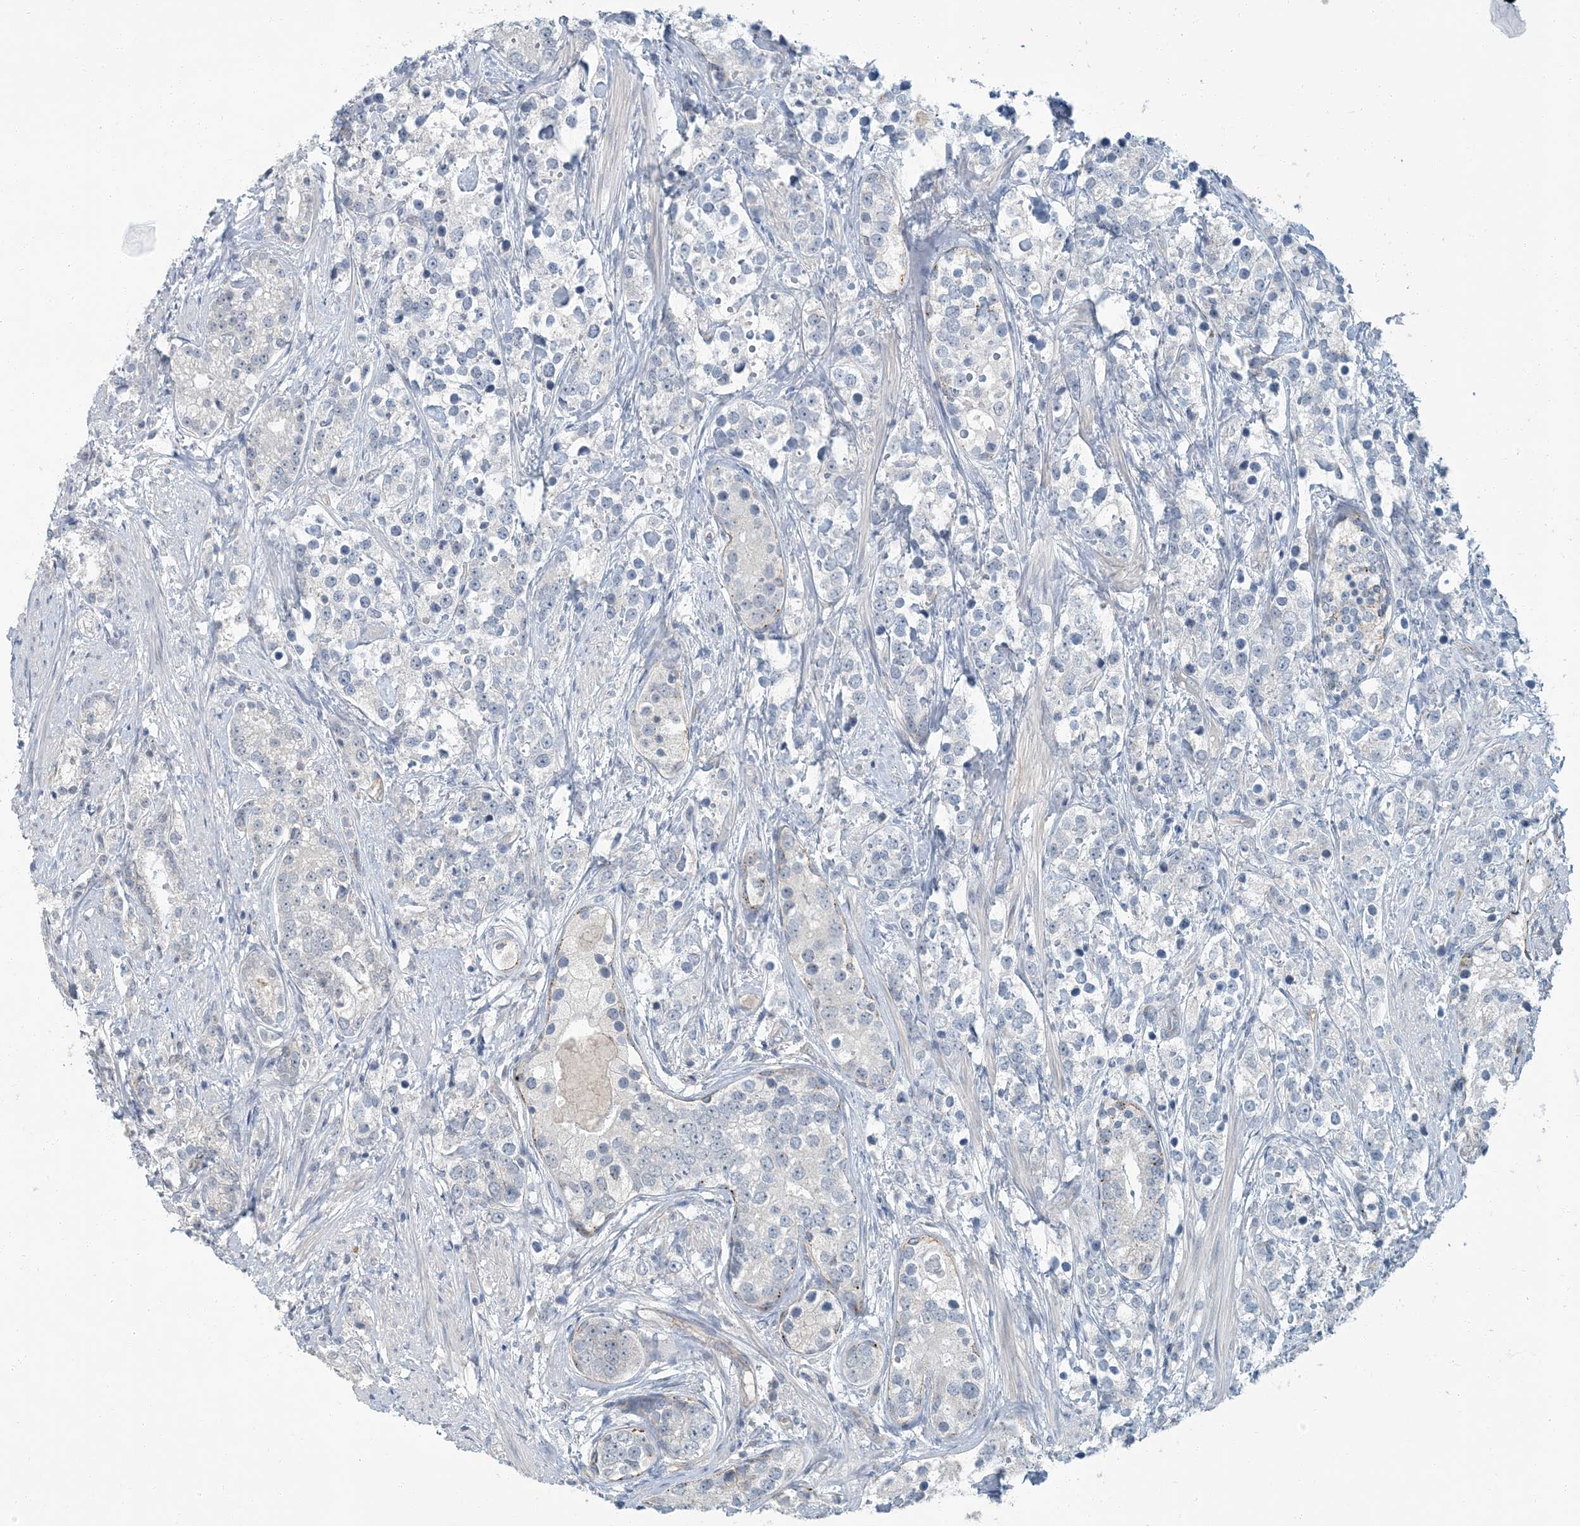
{"staining": {"intensity": "negative", "quantity": "none", "location": "none"}, "tissue": "prostate cancer", "cell_type": "Tumor cells", "image_type": "cancer", "snomed": [{"axis": "morphology", "description": "Adenocarcinoma, High grade"}, {"axis": "topography", "description": "Prostate"}], "caption": "Tumor cells show no significant expression in high-grade adenocarcinoma (prostate).", "gene": "EPHA4", "patient": {"sex": "male", "age": 69}}